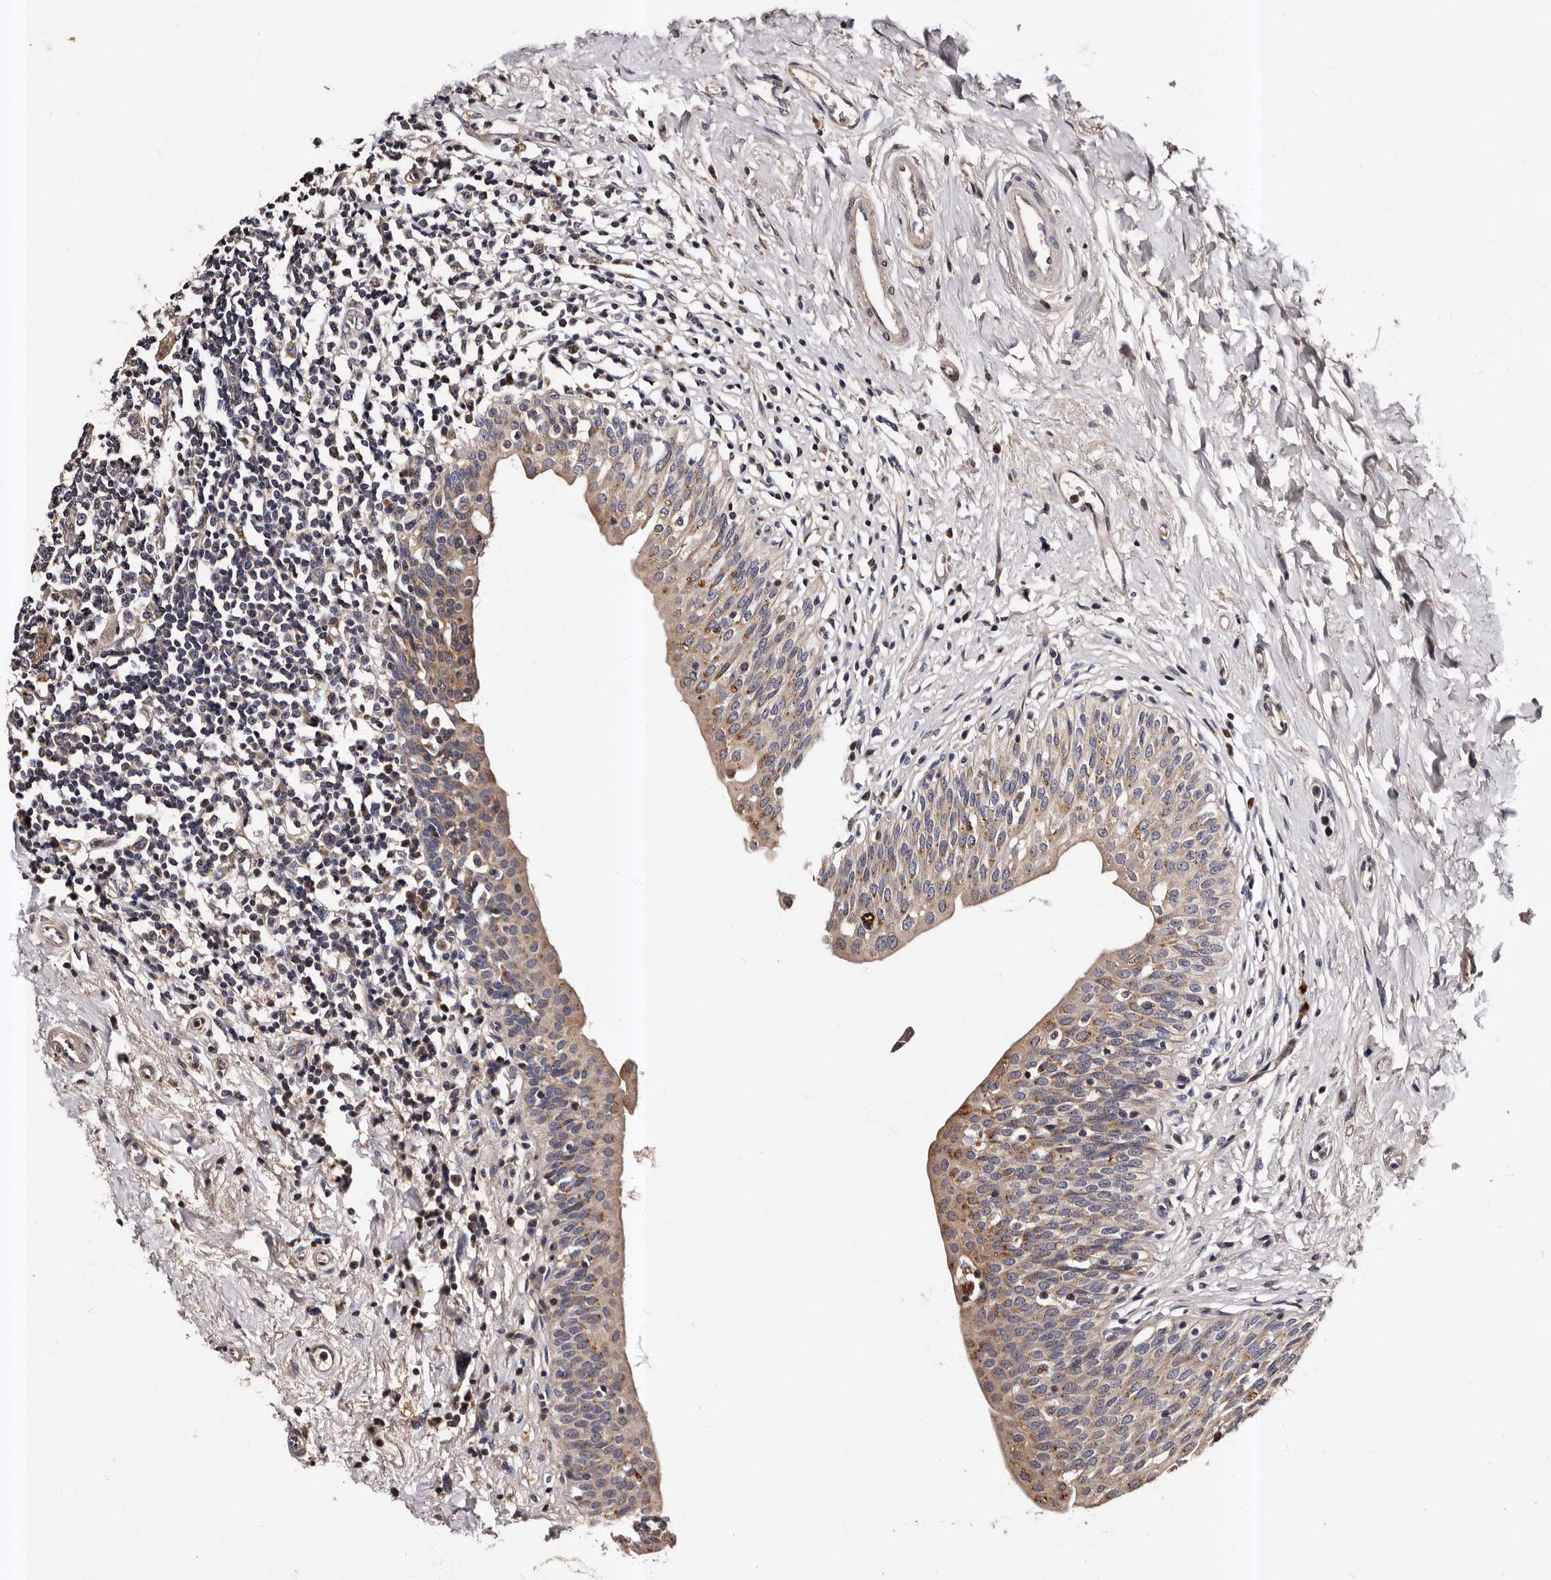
{"staining": {"intensity": "weak", "quantity": "25%-75%", "location": "cytoplasmic/membranous"}, "tissue": "urinary bladder", "cell_type": "Urothelial cells", "image_type": "normal", "snomed": [{"axis": "morphology", "description": "Normal tissue, NOS"}, {"axis": "topography", "description": "Urinary bladder"}], "caption": "IHC histopathology image of benign urinary bladder stained for a protein (brown), which reveals low levels of weak cytoplasmic/membranous positivity in approximately 25%-75% of urothelial cells.", "gene": "ADCK5", "patient": {"sex": "male", "age": 83}}